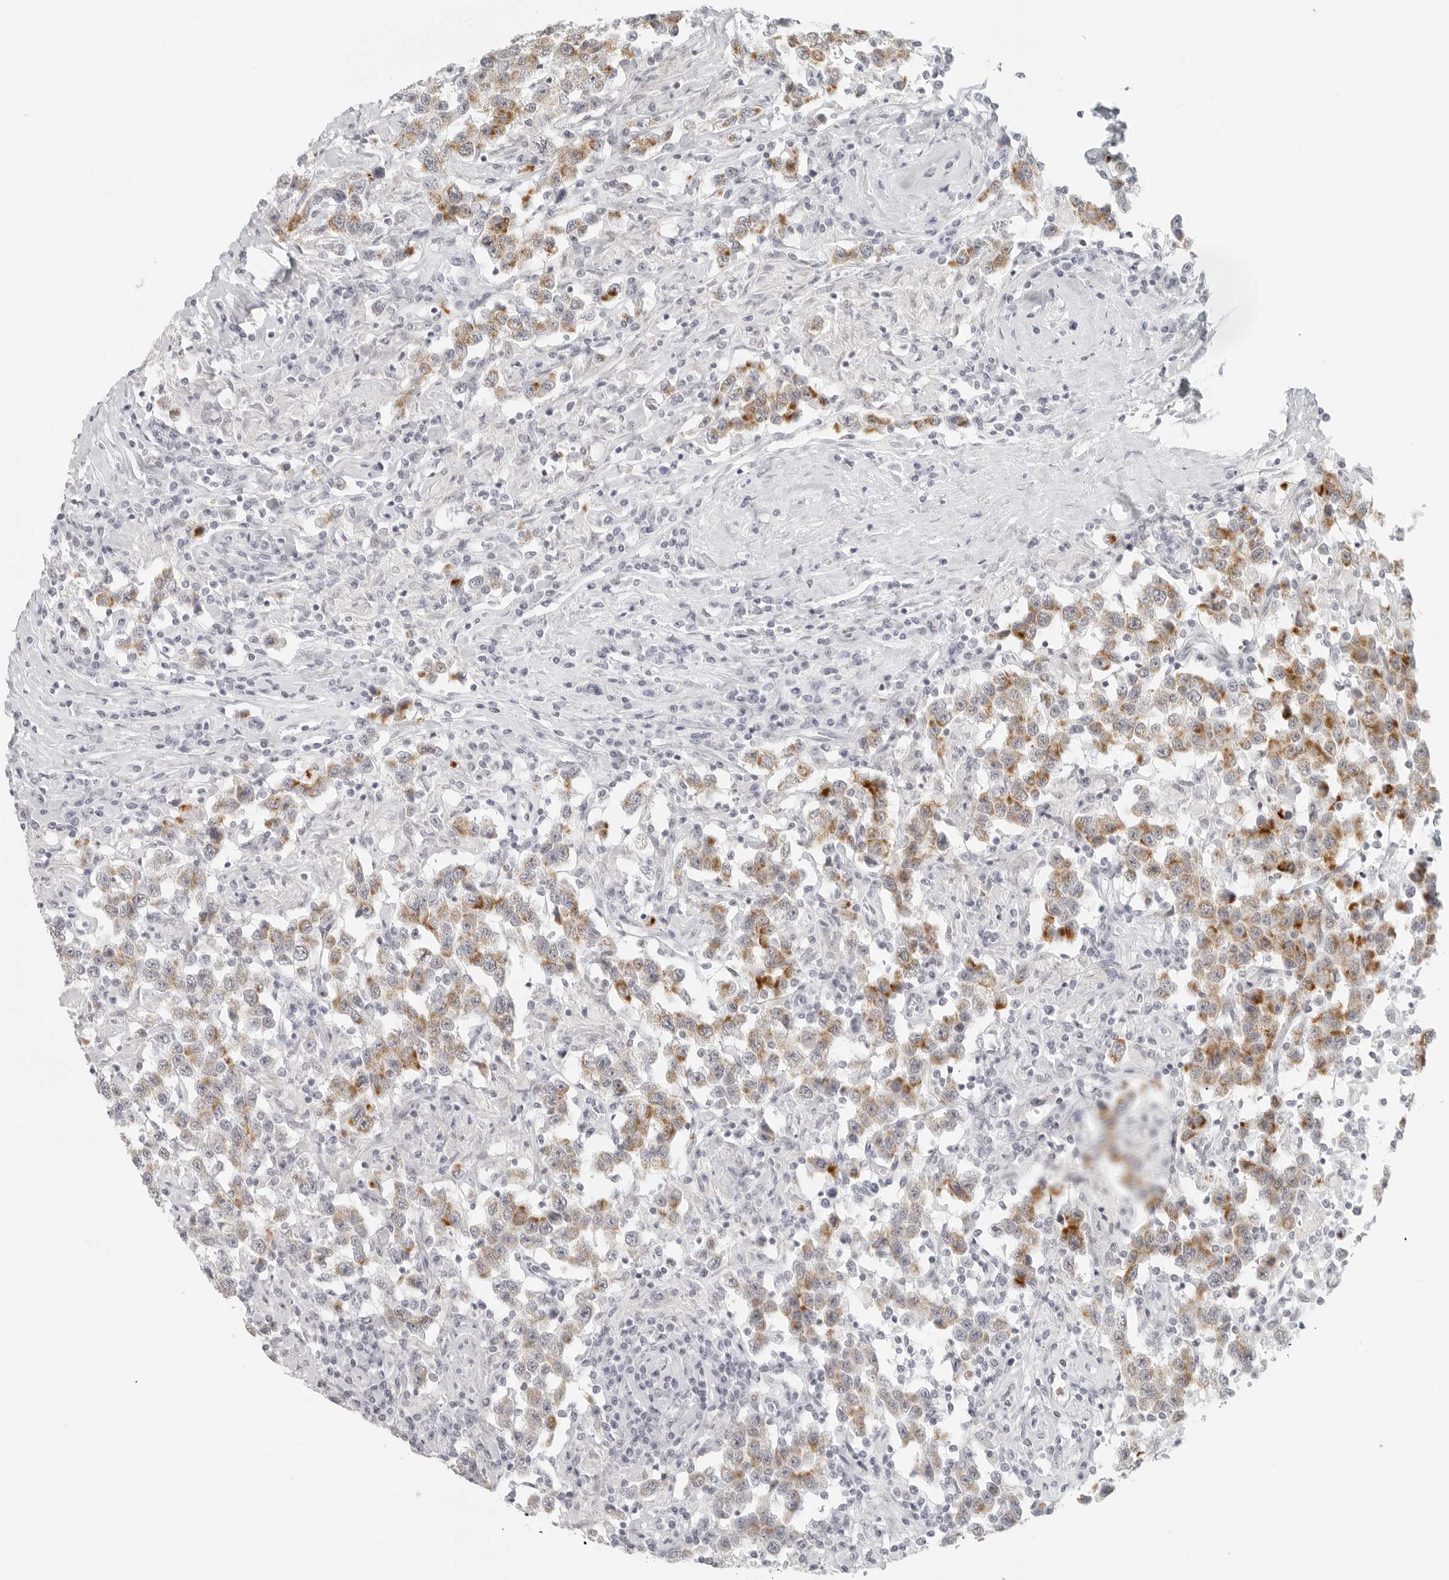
{"staining": {"intensity": "moderate", "quantity": "25%-75%", "location": "cytoplasmic/membranous"}, "tissue": "testis cancer", "cell_type": "Tumor cells", "image_type": "cancer", "snomed": [{"axis": "morphology", "description": "Seminoma, NOS"}, {"axis": "topography", "description": "Testis"}], "caption": "This micrograph exhibits immunohistochemistry (IHC) staining of human testis seminoma, with medium moderate cytoplasmic/membranous staining in about 25%-75% of tumor cells.", "gene": "RPS6KC1", "patient": {"sex": "male", "age": 41}}